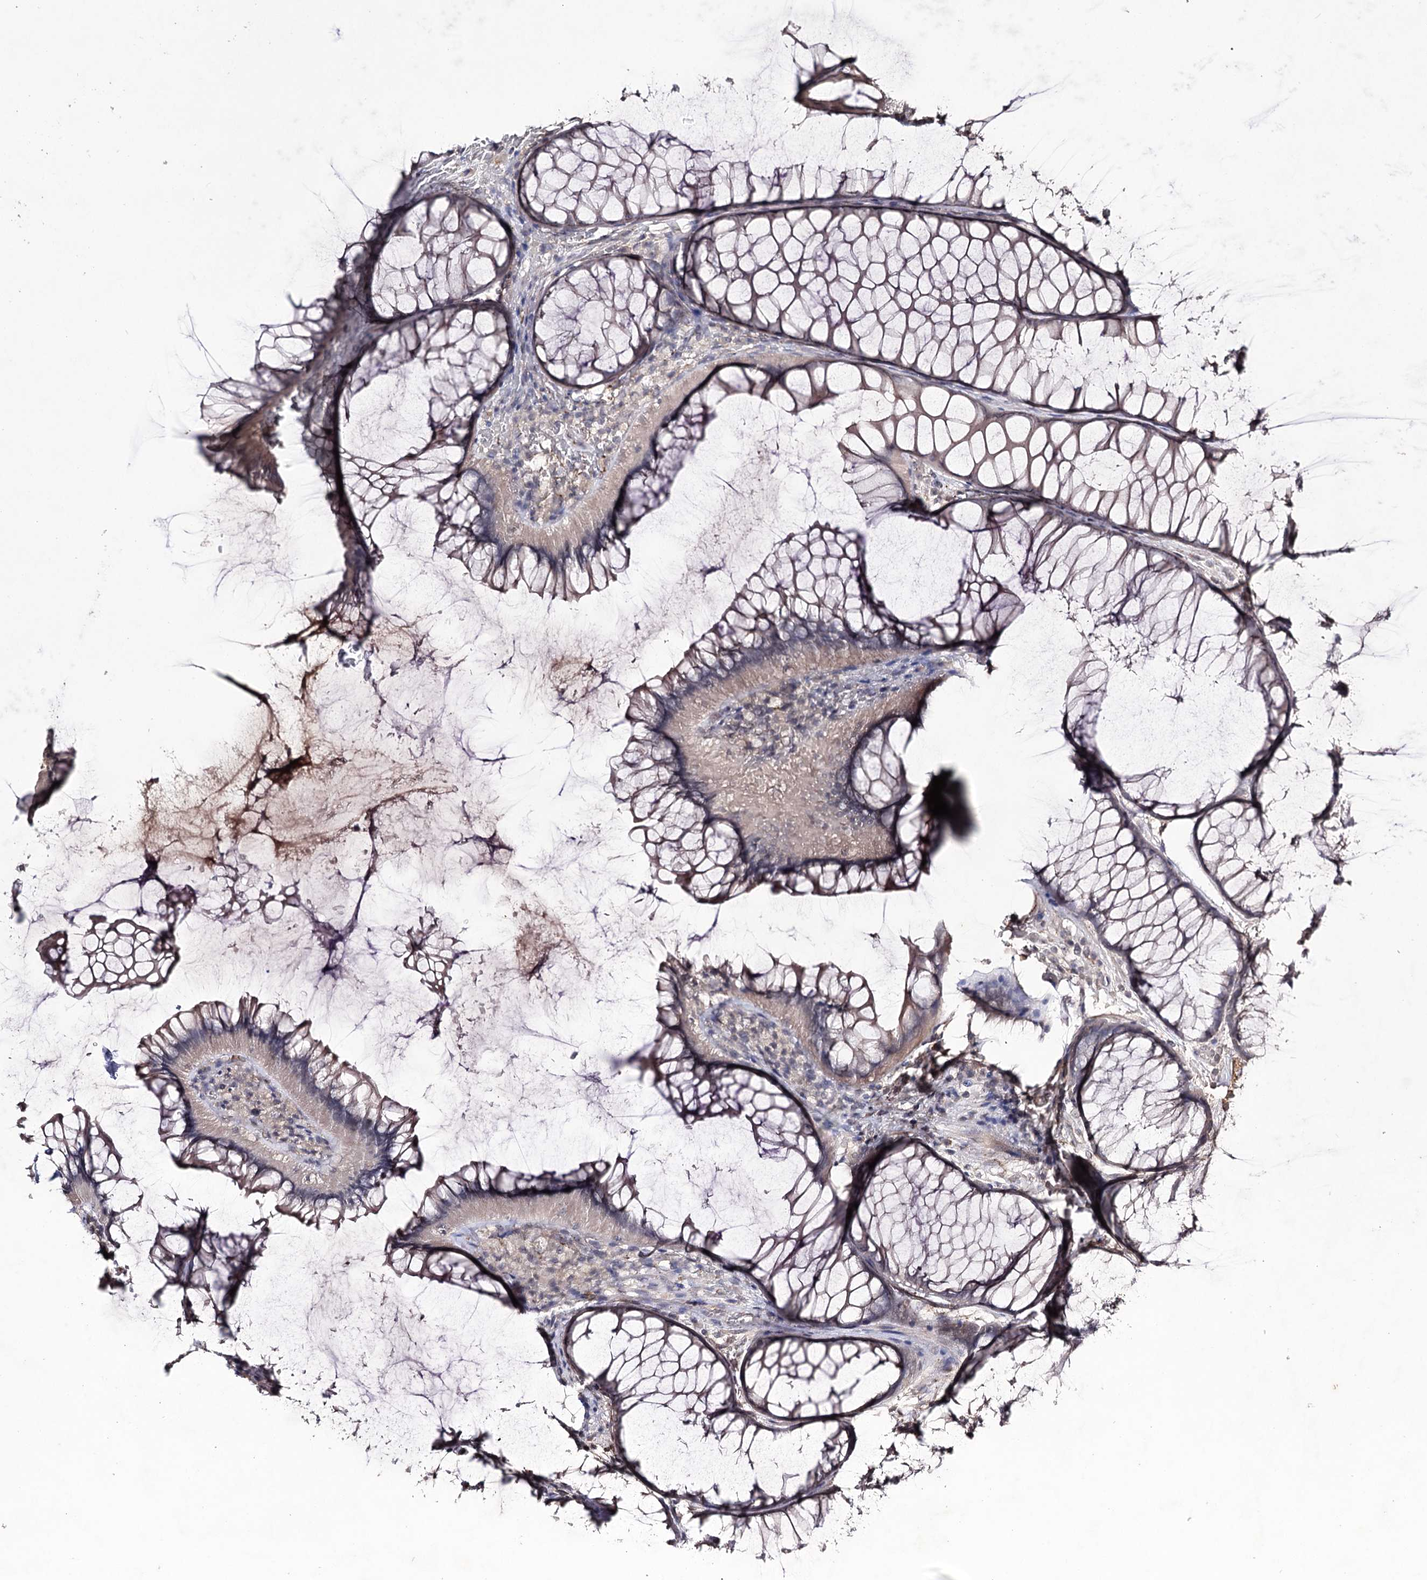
{"staining": {"intensity": "moderate", "quantity": ">75%", "location": "cytoplasmic/membranous"}, "tissue": "colon", "cell_type": "Endothelial cells", "image_type": "normal", "snomed": [{"axis": "morphology", "description": "Normal tissue, NOS"}, {"axis": "topography", "description": "Colon"}], "caption": "Benign colon exhibits moderate cytoplasmic/membranous staining in approximately >75% of endothelial cells.", "gene": "SYNGR3", "patient": {"sex": "female", "age": 82}}